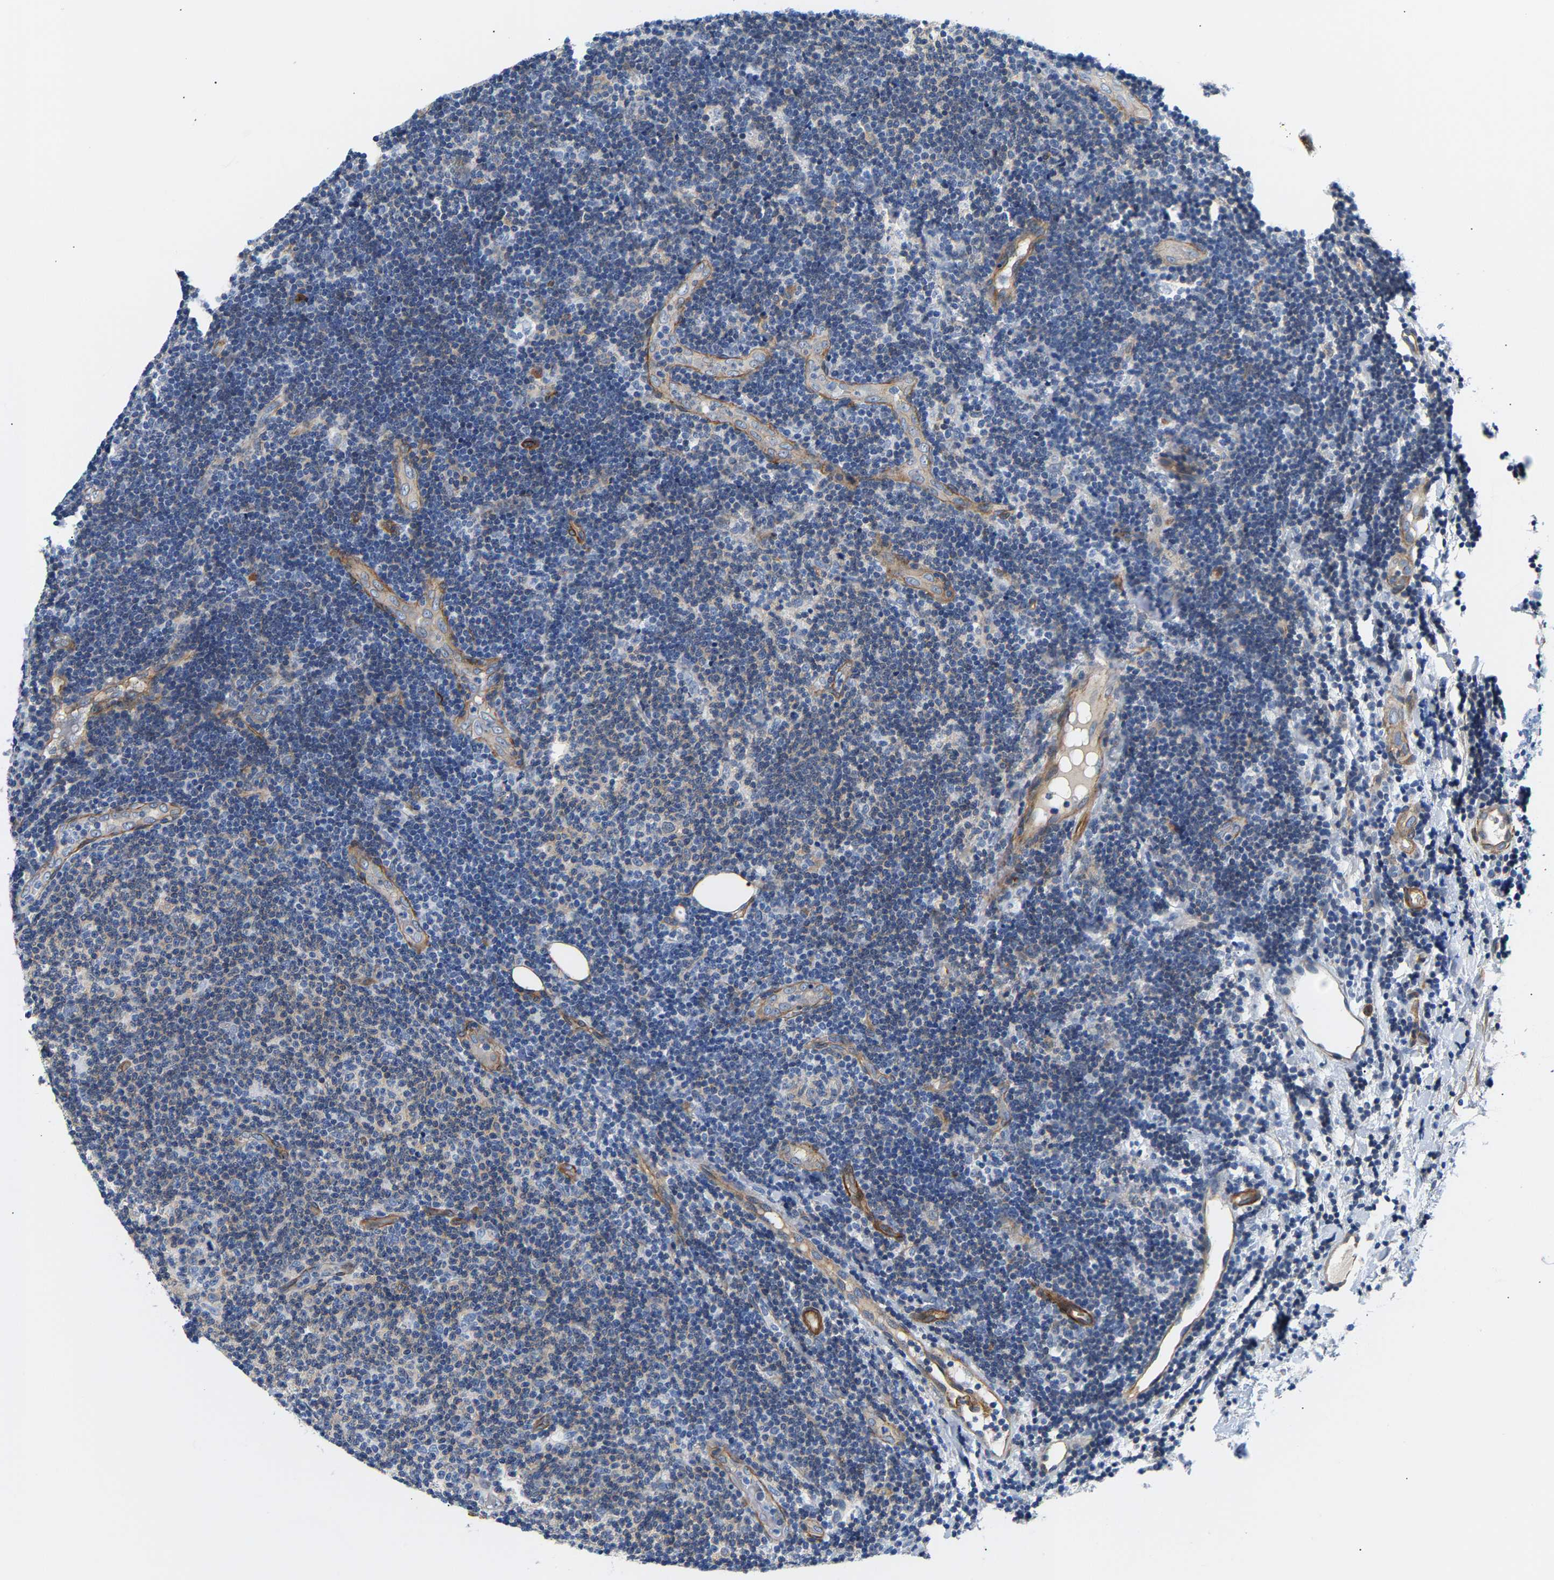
{"staining": {"intensity": "negative", "quantity": "none", "location": "none"}, "tissue": "lymphoma", "cell_type": "Tumor cells", "image_type": "cancer", "snomed": [{"axis": "morphology", "description": "Malignant lymphoma, non-Hodgkin's type, Low grade"}, {"axis": "topography", "description": "Lymph node"}], "caption": "This is a histopathology image of immunohistochemistry staining of low-grade malignant lymphoma, non-Hodgkin's type, which shows no staining in tumor cells.", "gene": "PAWR", "patient": {"sex": "male", "age": 83}}